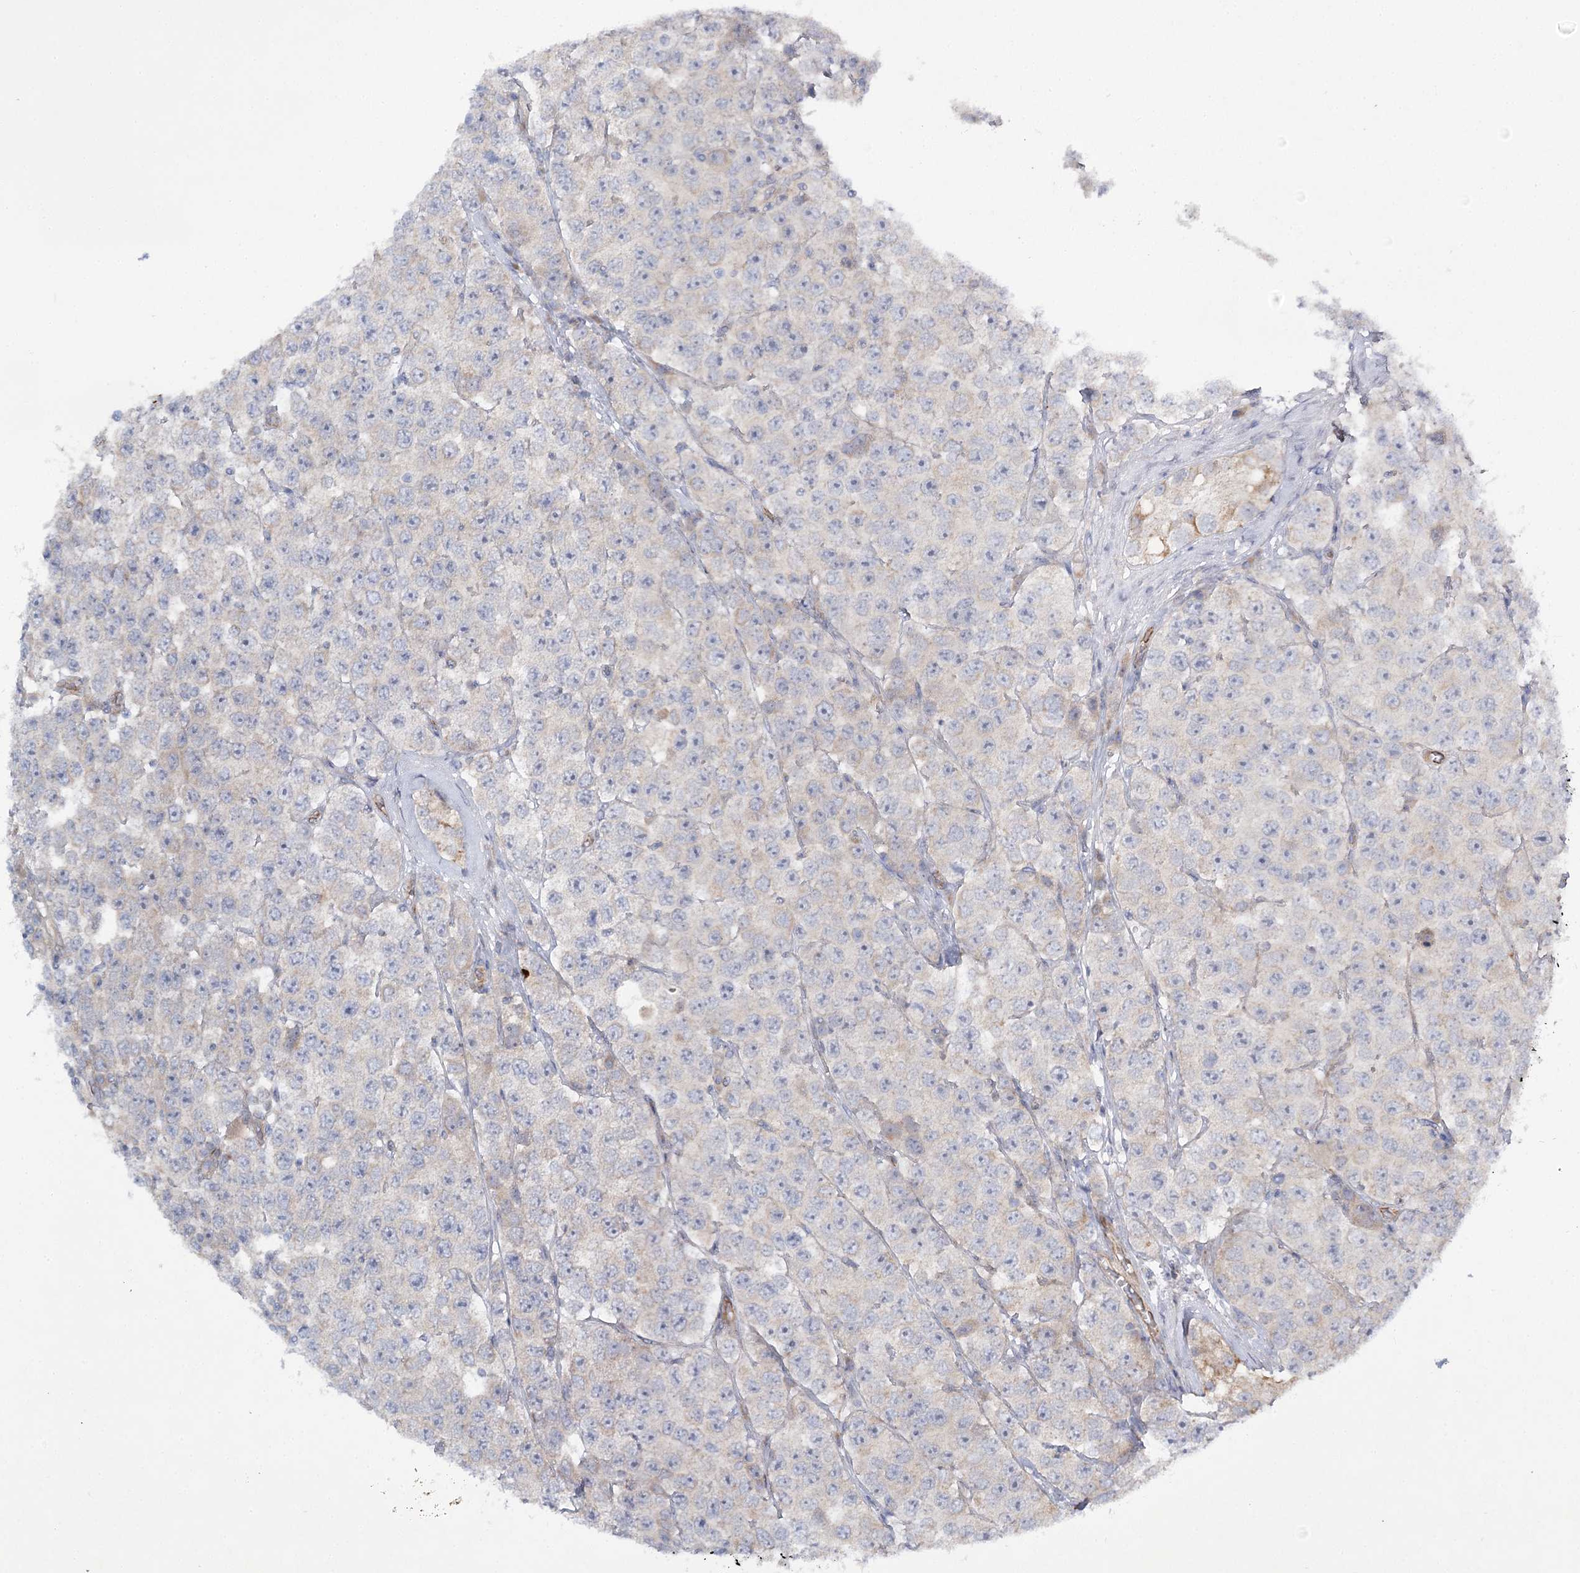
{"staining": {"intensity": "negative", "quantity": "none", "location": "none"}, "tissue": "testis cancer", "cell_type": "Tumor cells", "image_type": "cancer", "snomed": [{"axis": "morphology", "description": "Seminoma, NOS"}, {"axis": "topography", "description": "Testis"}], "caption": "A histopathology image of testis cancer stained for a protein displays no brown staining in tumor cells.", "gene": "KIAA0825", "patient": {"sex": "male", "age": 28}}